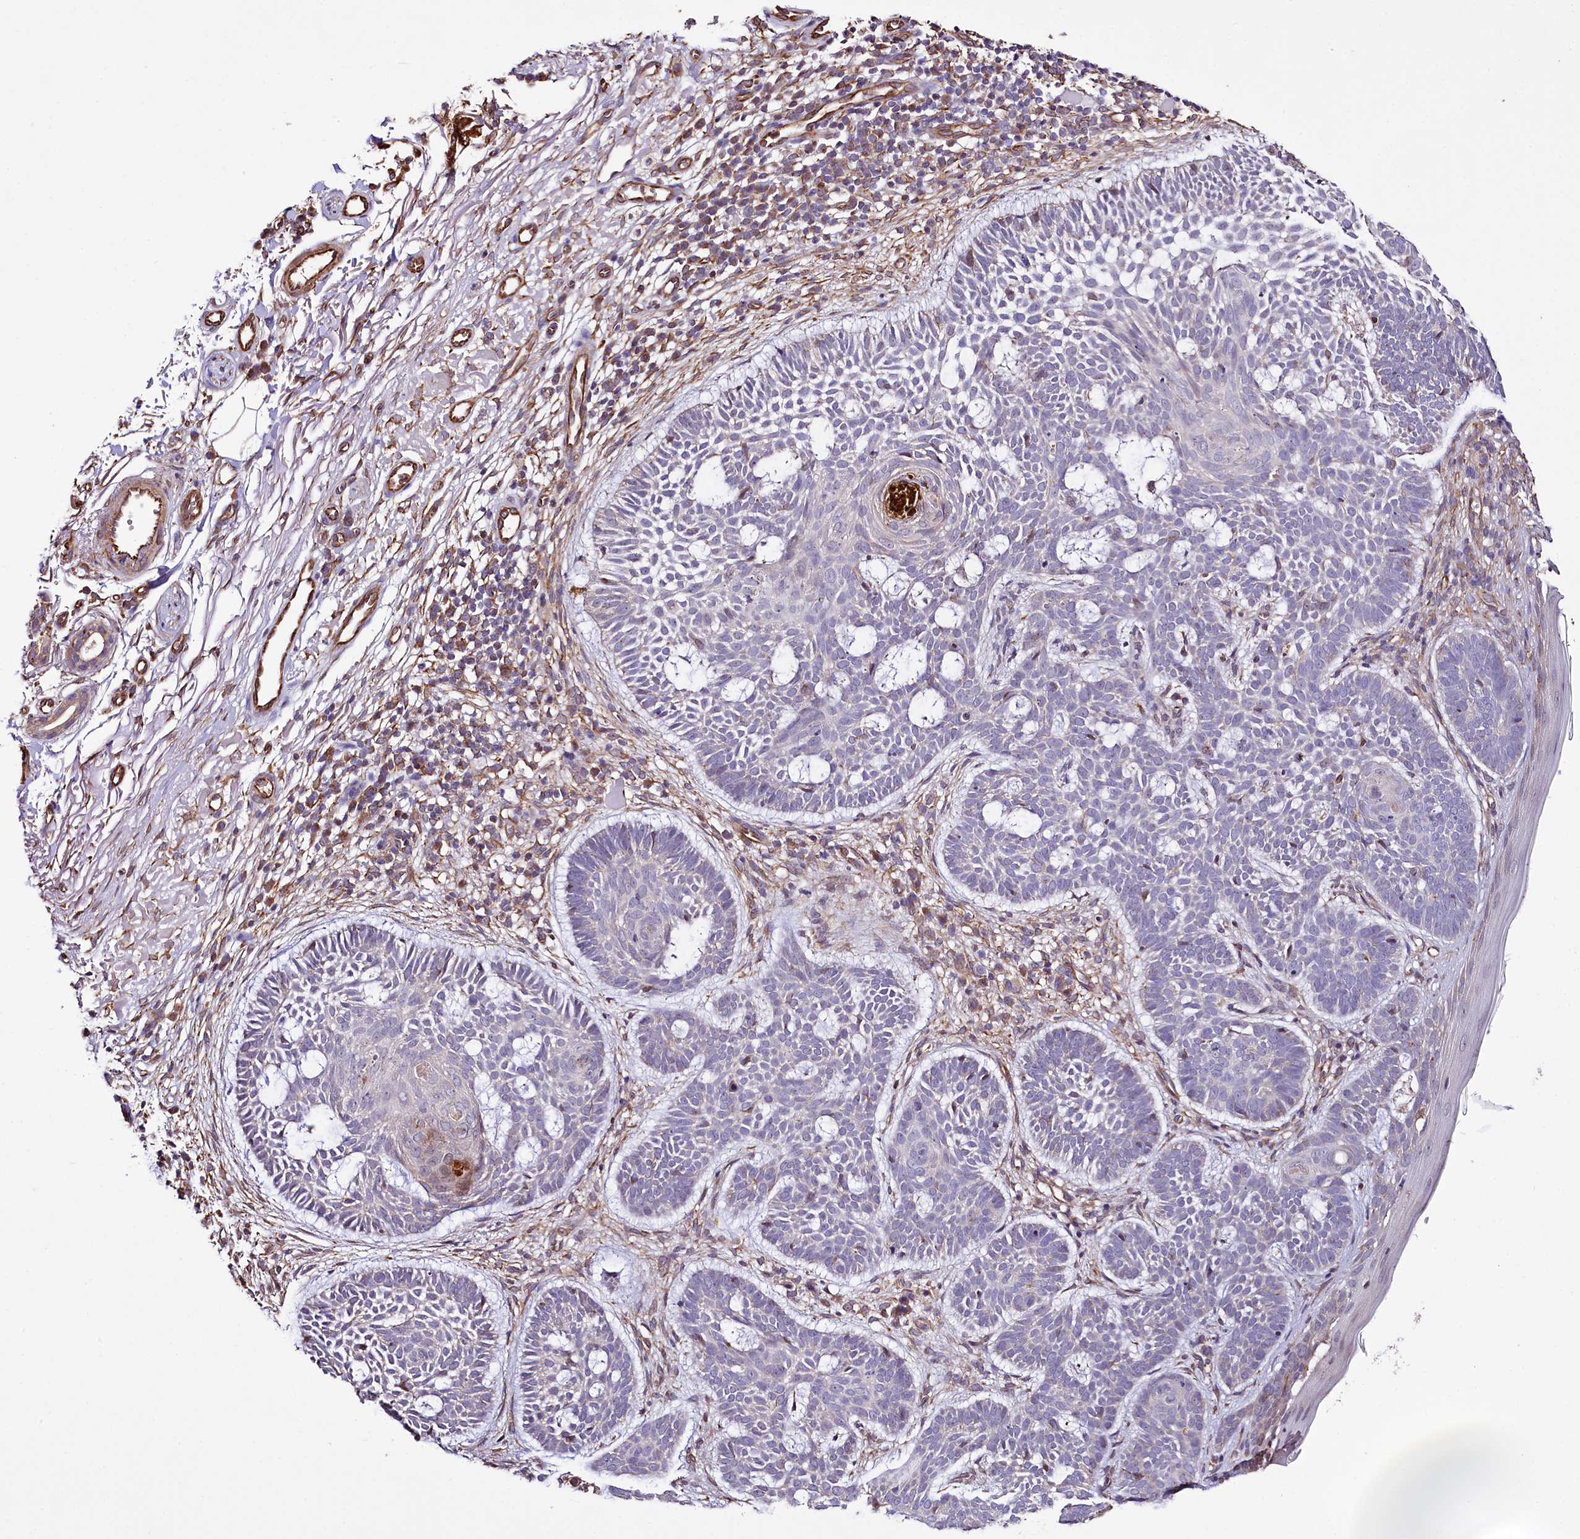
{"staining": {"intensity": "negative", "quantity": "none", "location": "none"}, "tissue": "skin cancer", "cell_type": "Tumor cells", "image_type": "cancer", "snomed": [{"axis": "morphology", "description": "Basal cell carcinoma"}, {"axis": "topography", "description": "Skin"}], "caption": "Histopathology image shows no protein positivity in tumor cells of skin cancer (basal cell carcinoma) tissue. The staining is performed using DAB brown chromogen with nuclei counter-stained in using hematoxylin.", "gene": "TTC12", "patient": {"sex": "male", "age": 85}}